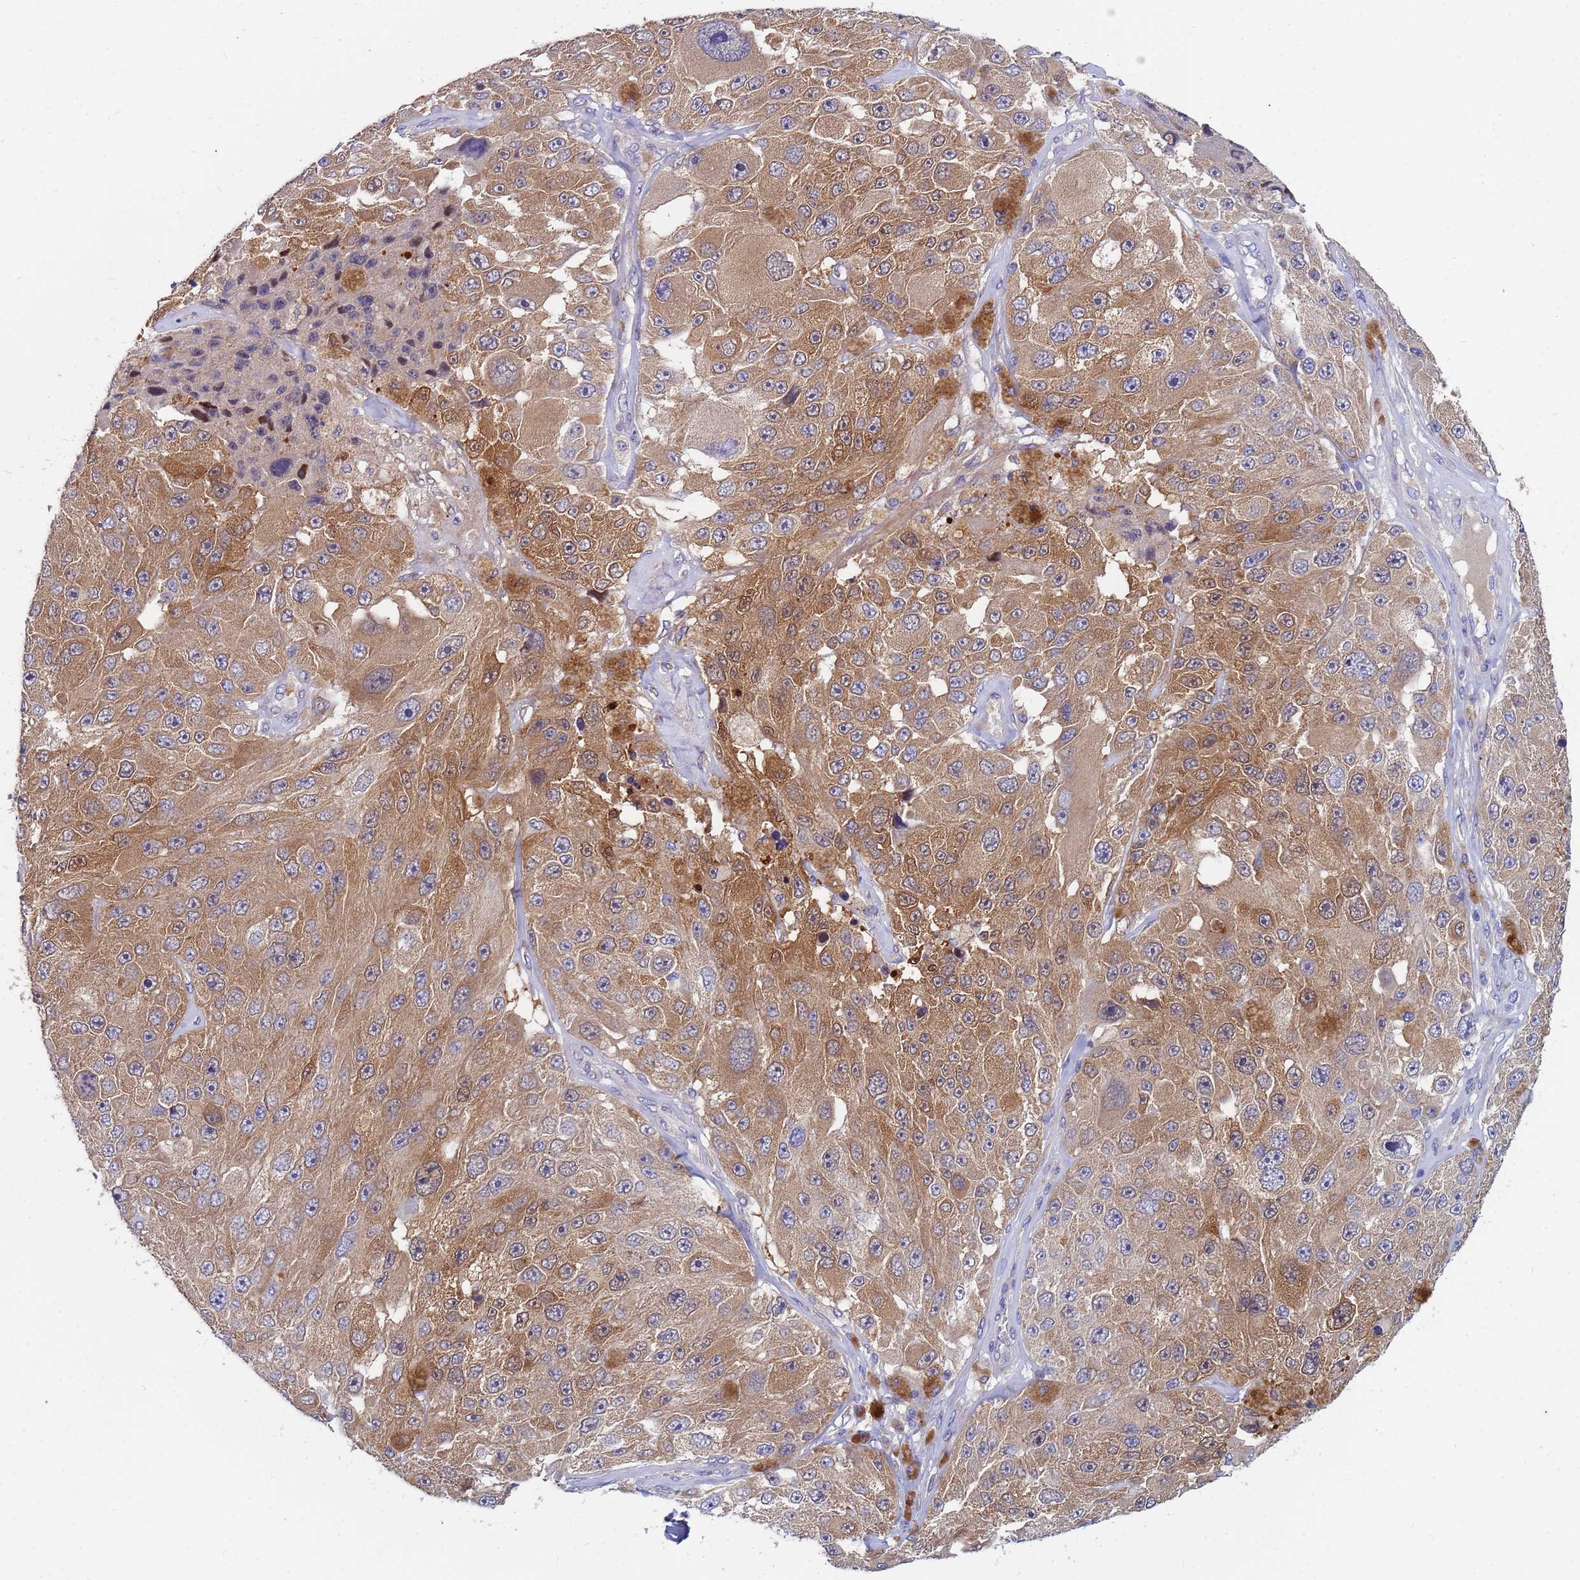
{"staining": {"intensity": "moderate", "quantity": ">75%", "location": "cytoplasmic/membranous"}, "tissue": "melanoma", "cell_type": "Tumor cells", "image_type": "cancer", "snomed": [{"axis": "morphology", "description": "Malignant melanoma, Metastatic site"}, {"axis": "topography", "description": "Lymph node"}], "caption": "DAB immunohistochemical staining of human malignant melanoma (metastatic site) demonstrates moderate cytoplasmic/membranous protein positivity in approximately >75% of tumor cells.", "gene": "TTLL11", "patient": {"sex": "male", "age": 62}}